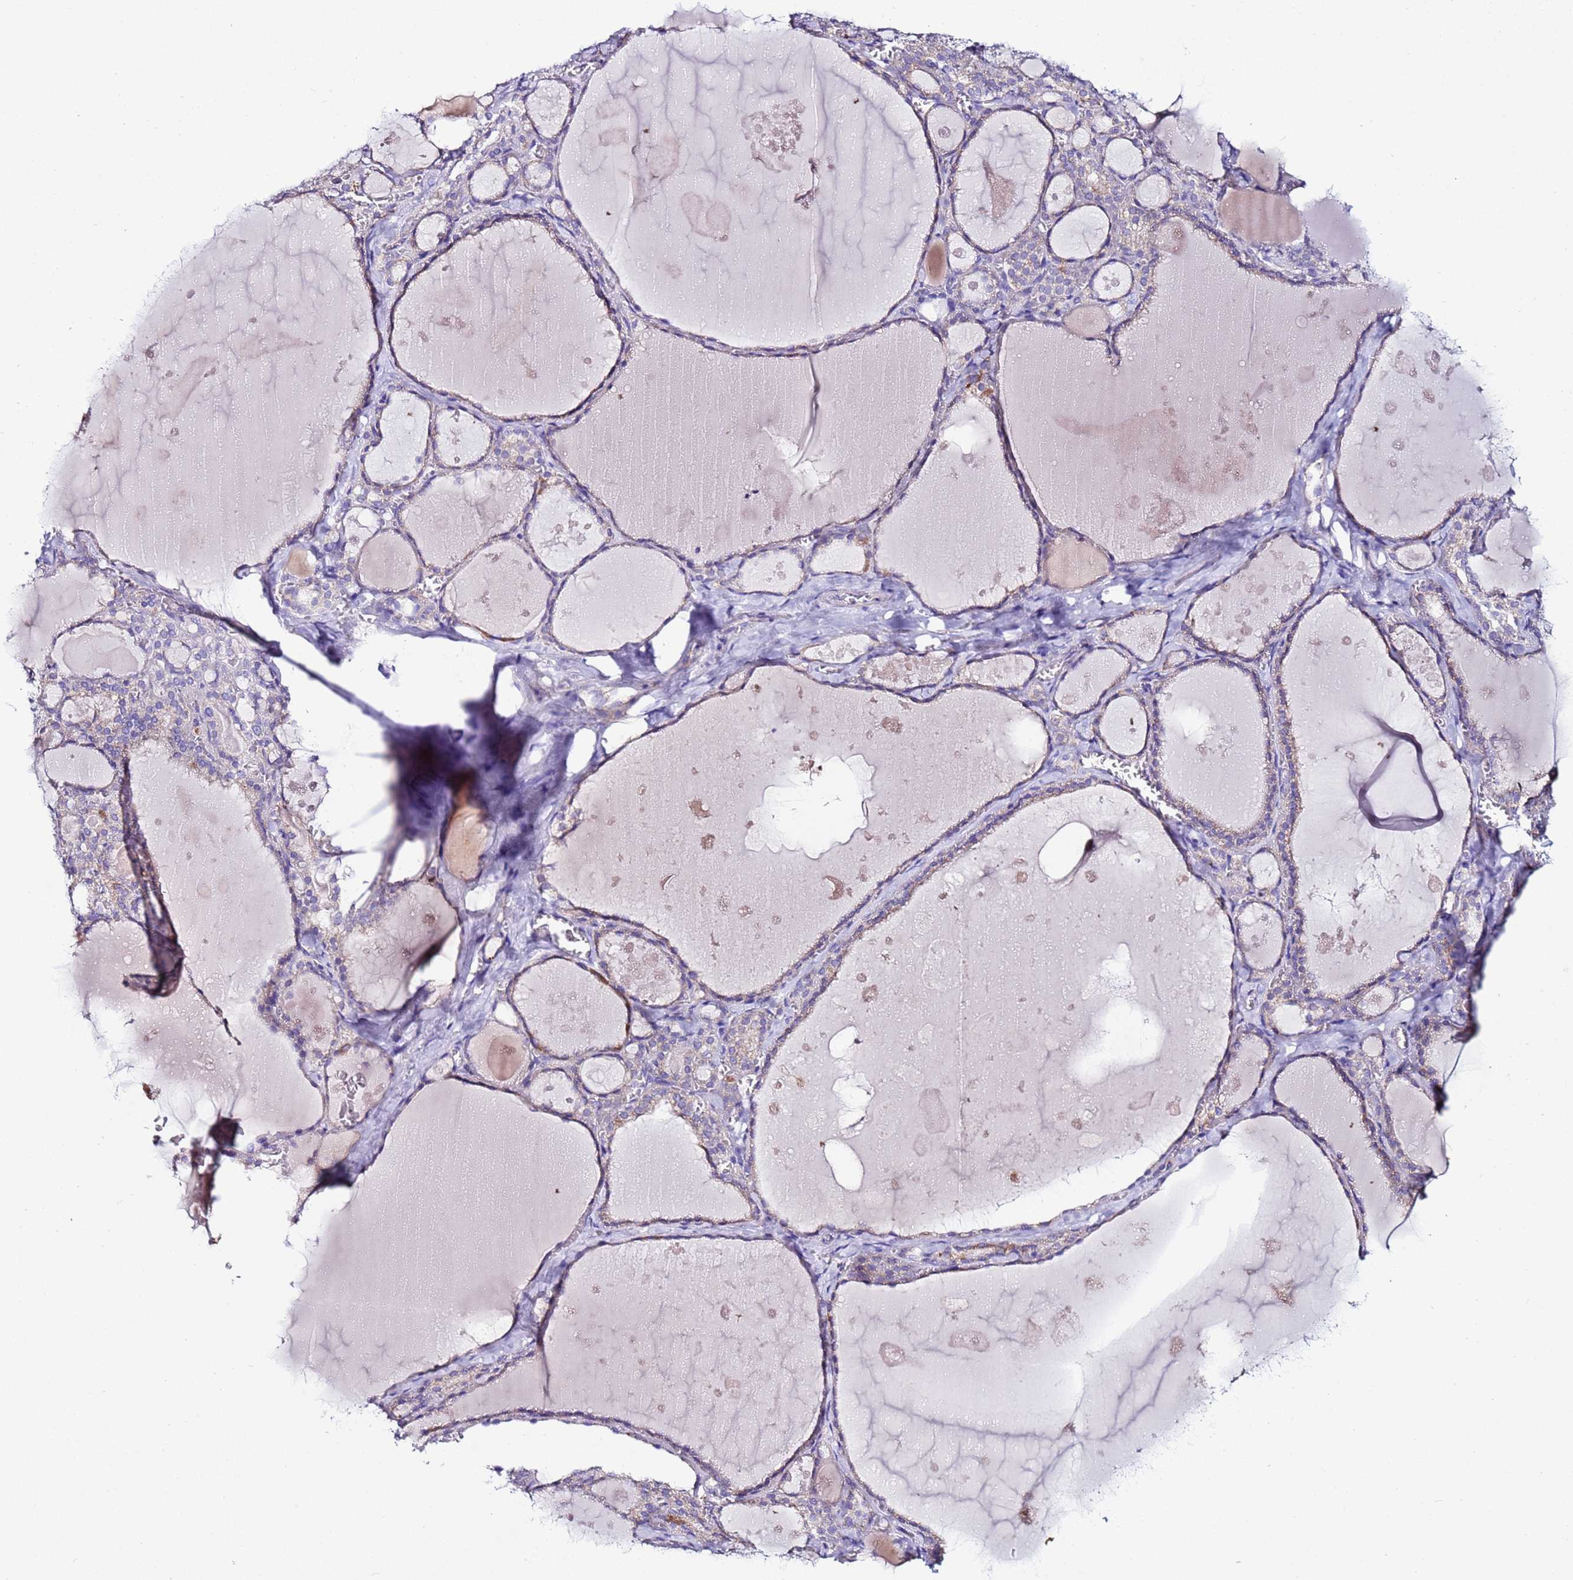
{"staining": {"intensity": "weak", "quantity": "<25%", "location": "cytoplasmic/membranous"}, "tissue": "thyroid gland", "cell_type": "Glandular cells", "image_type": "normal", "snomed": [{"axis": "morphology", "description": "Normal tissue, NOS"}, {"axis": "topography", "description": "Thyroid gland"}], "caption": "Glandular cells show no significant positivity in unremarkable thyroid gland. (Brightfield microscopy of DAB immunohistochemistry at high magnification).", "gene": "MYBPC3", "patient": {"sex": "male", "age": 56}}